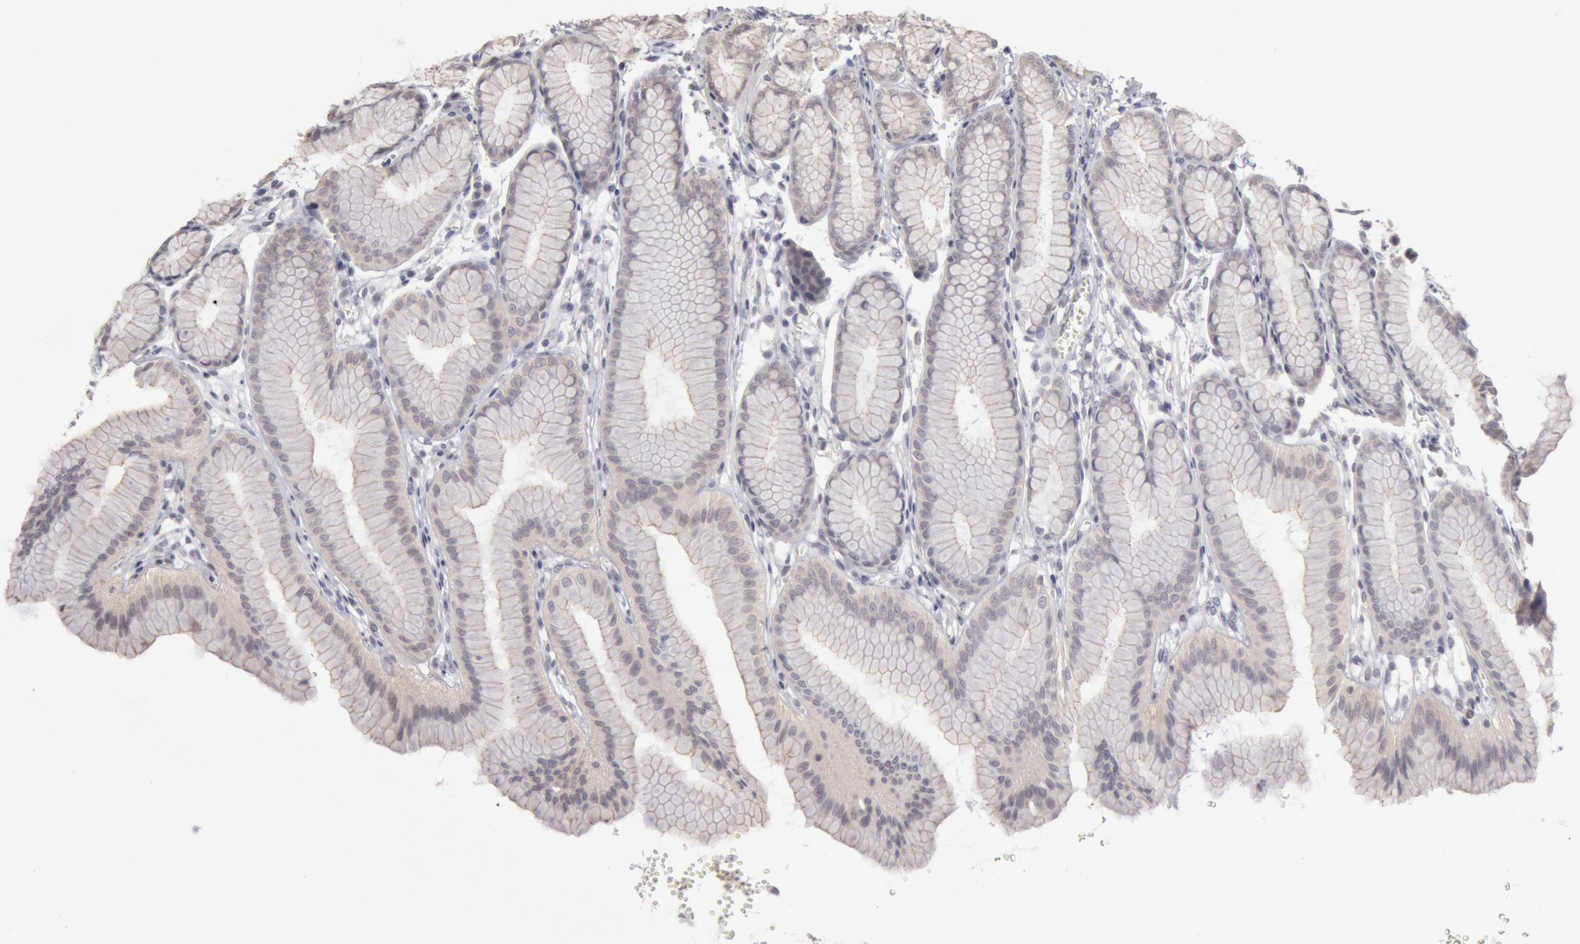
{"staining": {"intensity": "negative", "quantity": "none", "location": "none"}, "tissue": "stomach", "cell_type": "Glandular cells", "image_type": "normal", "snomed": [{"axis": "morphology", "description": "Normal tissue, NOS"}, {"axis": "topography", "description": "Stomach"}], "caption": "Photomicrograph shows no significant protein expression in glandular cells of benign stomach. The staining is performed using DAB (3,3'-diaminobenzidine) brown chromogen with nuclei counter-stained in using hematoxylin.", "gene": "RIMBP3B", "patient": {"sex": "male", "age": 42}}